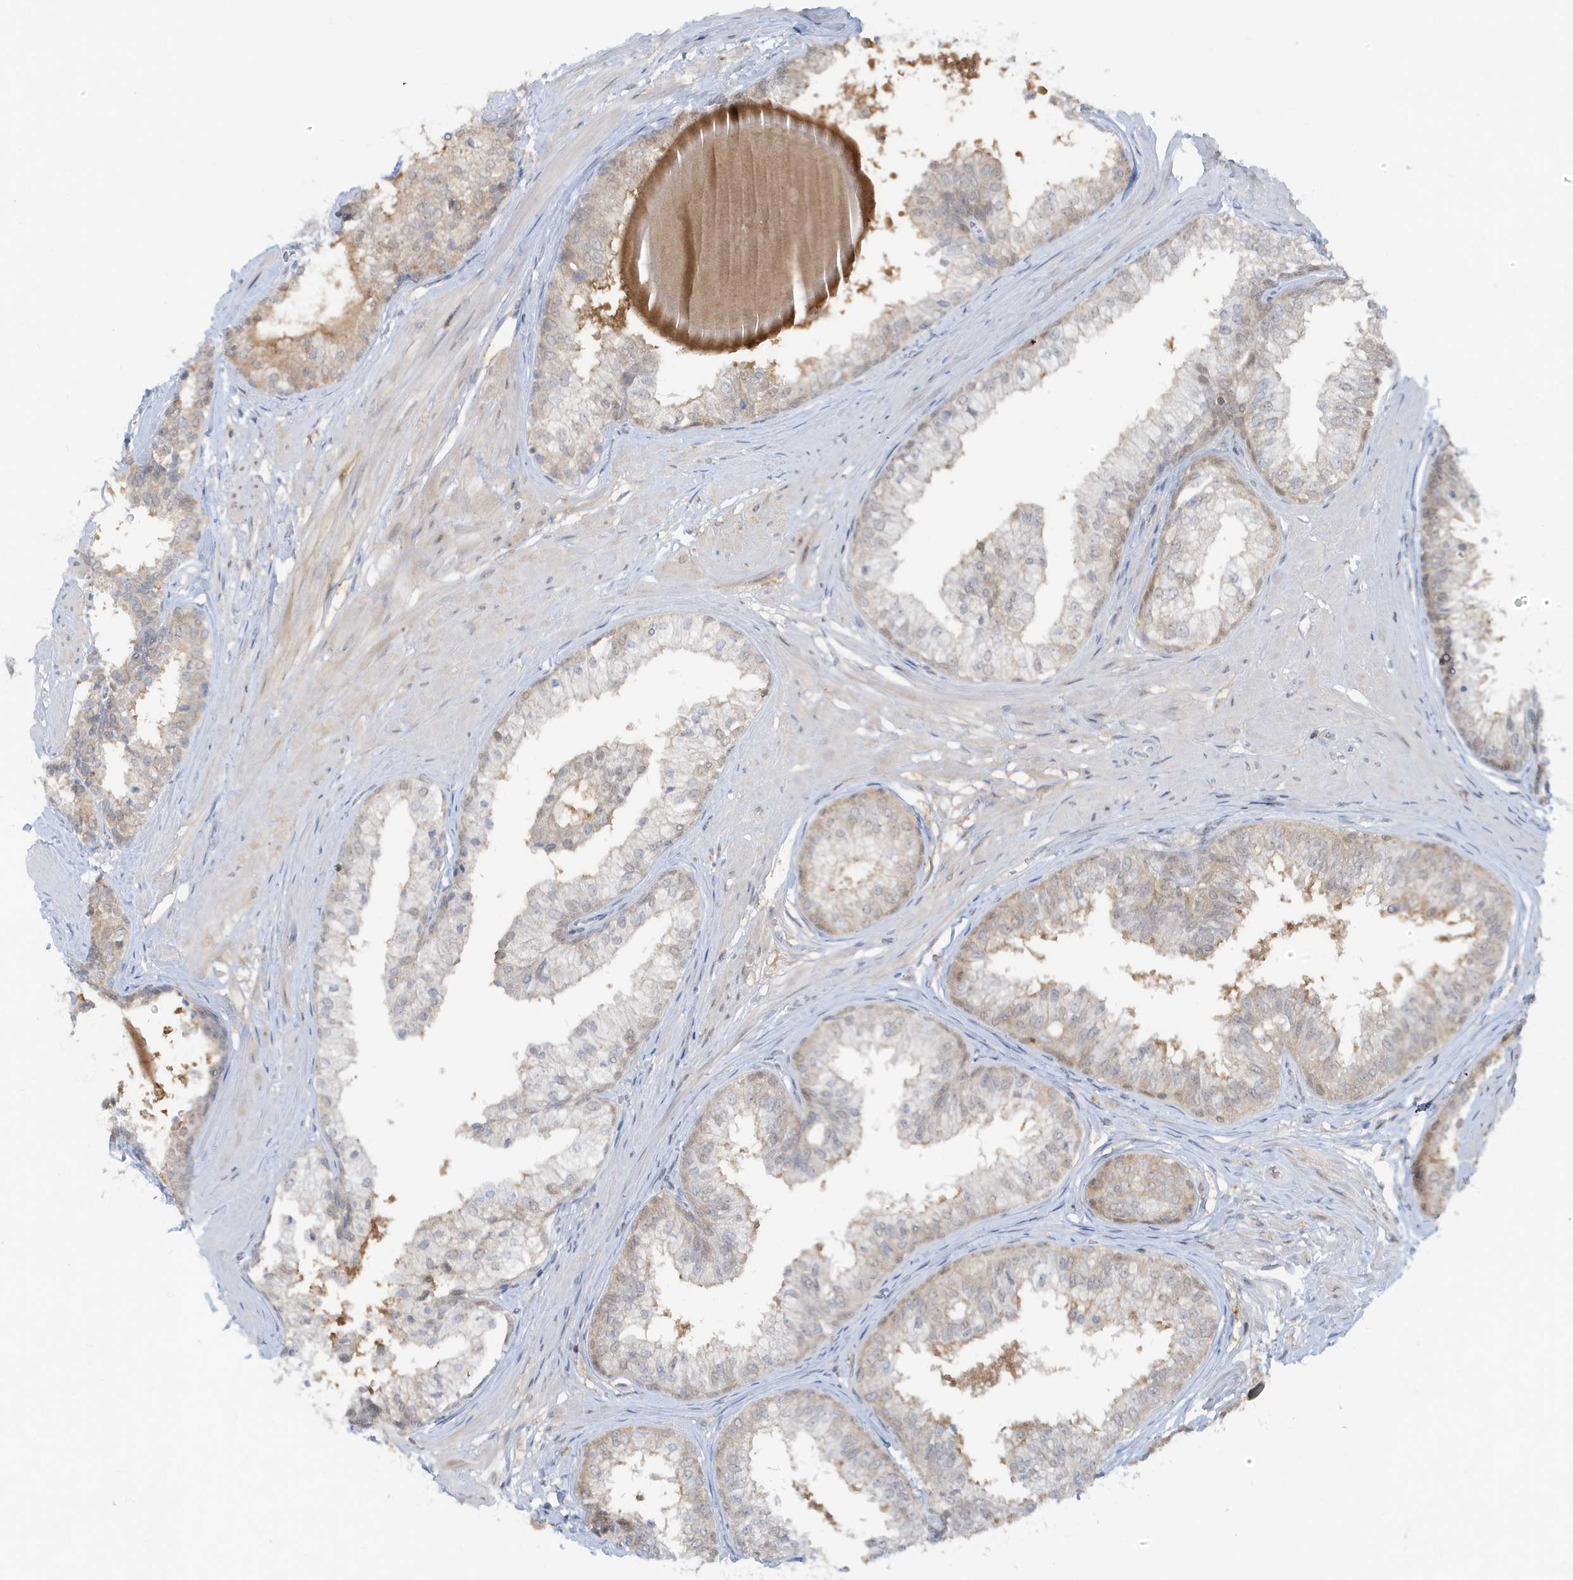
{"staining": {"intensity": "weak", "quantity": "25%-75%", "location": "cytoplasmic/membranous"}, "tissue": "prostate", "cell_type": "Glandular cells", "image_type": "normal", "snomed": [{"axis": "morphology", "description": "Normal tissue, NOS"}, {"axis": "topography", "description": "Prostate"}], "caption": "Prostate stained with a brown dye shows weak cytoplasmic/membranous positive staining in about 25%-75% of glandular cells.", "gene": "OGA", "patient": {"sex": "male", "age": 48}}